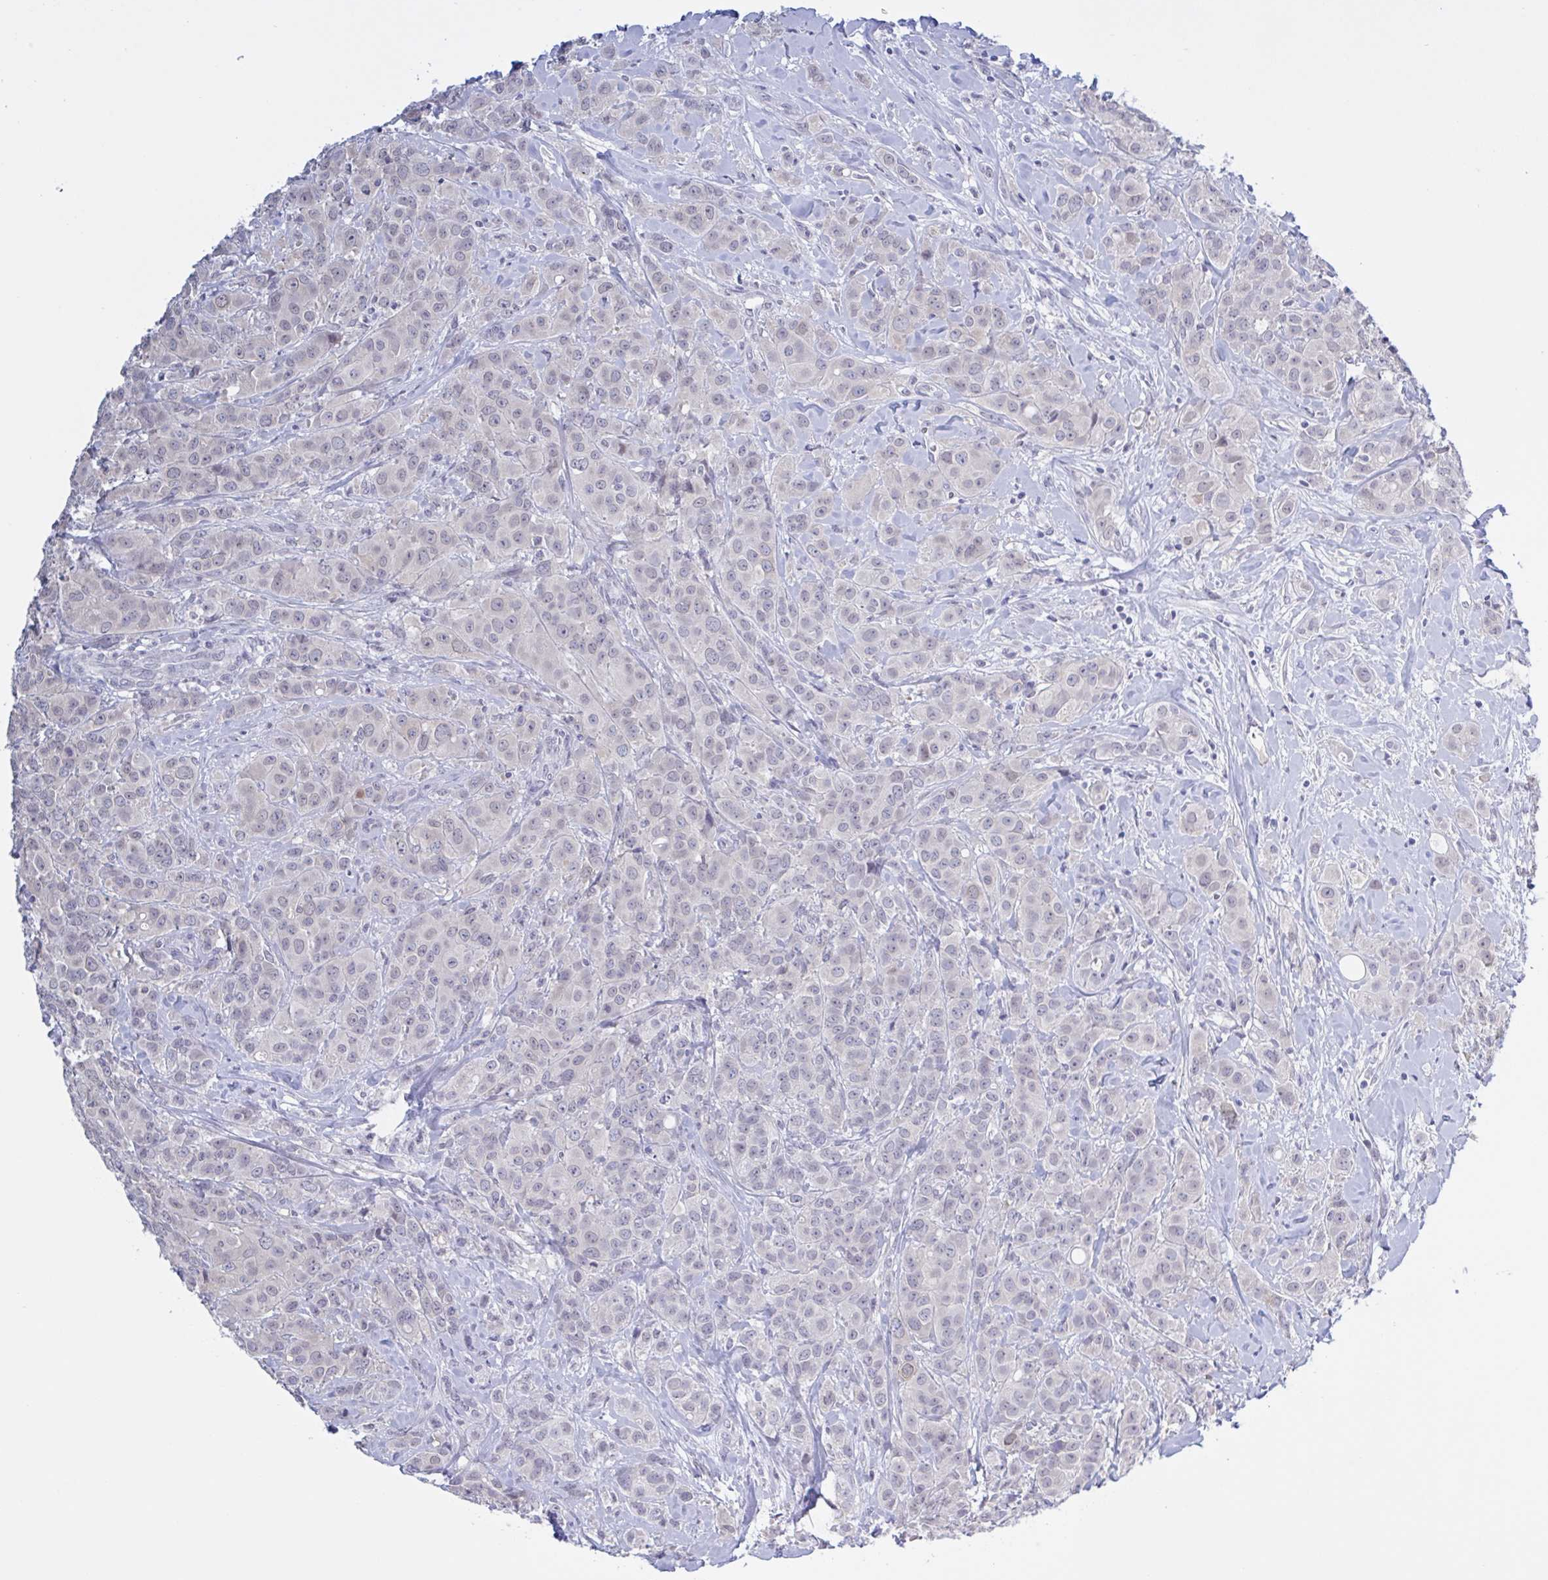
{"staining": {"intensity": "negative", "quantity": "none", "location": "none"}, "tissue": "breast cancer", "cell_type": "Tumor cells", "image_type": "cancer", "snomed": [{"axis": "morphology", "description": "Normal tissue, NOS"}, {"axis": "morphology", "description": "Duct carcinoma"}, {"axis": "topography", "description": "Breast"}], "caption": "Immunohistochemistry of human breast intraductal carcinoma reveals no positivity in tumor cells. (Immunohistochemistry, brightfield microscopy, high magnification).", "gene": "SERPINB13", "patient": {"sex": "female", "age": 43}}